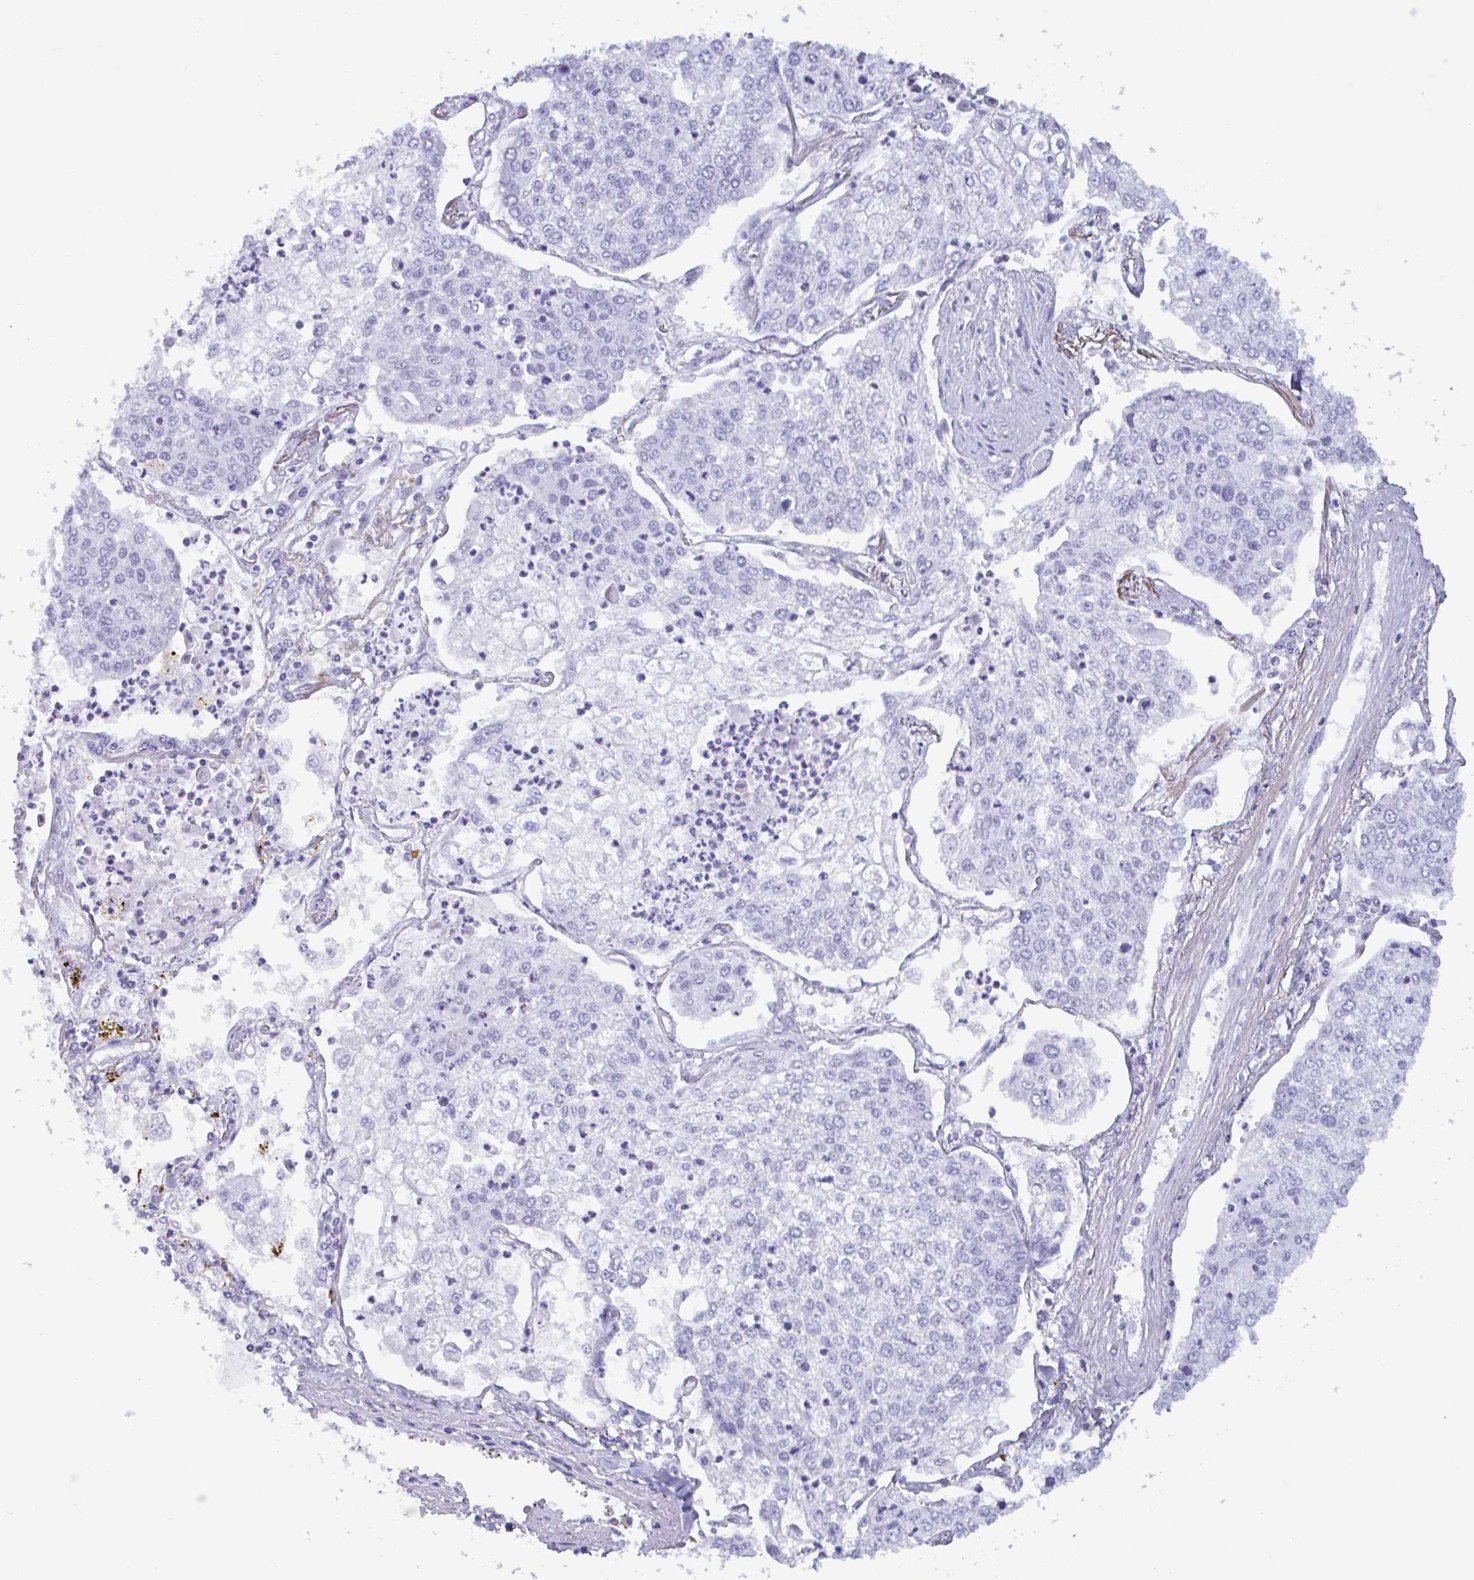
{"staining": {"intensity": "negative", "quantity": "none", "location": "none"}, "tissue": "lung cancer", "cell_type": "Tumor cells", "image_type": "cancer", "snomed": [{"axis": "morphology", "description": "Squamous cell carcinoma, NOS"}, {"axis": "topography", "description": "Lung"}], "caption": "There is no significant positivity in tumor cells of lung cancer (squamous cell carcinoma).", "gene": "MRGPRG", "patient": {"sex": "male", "age": 74}}